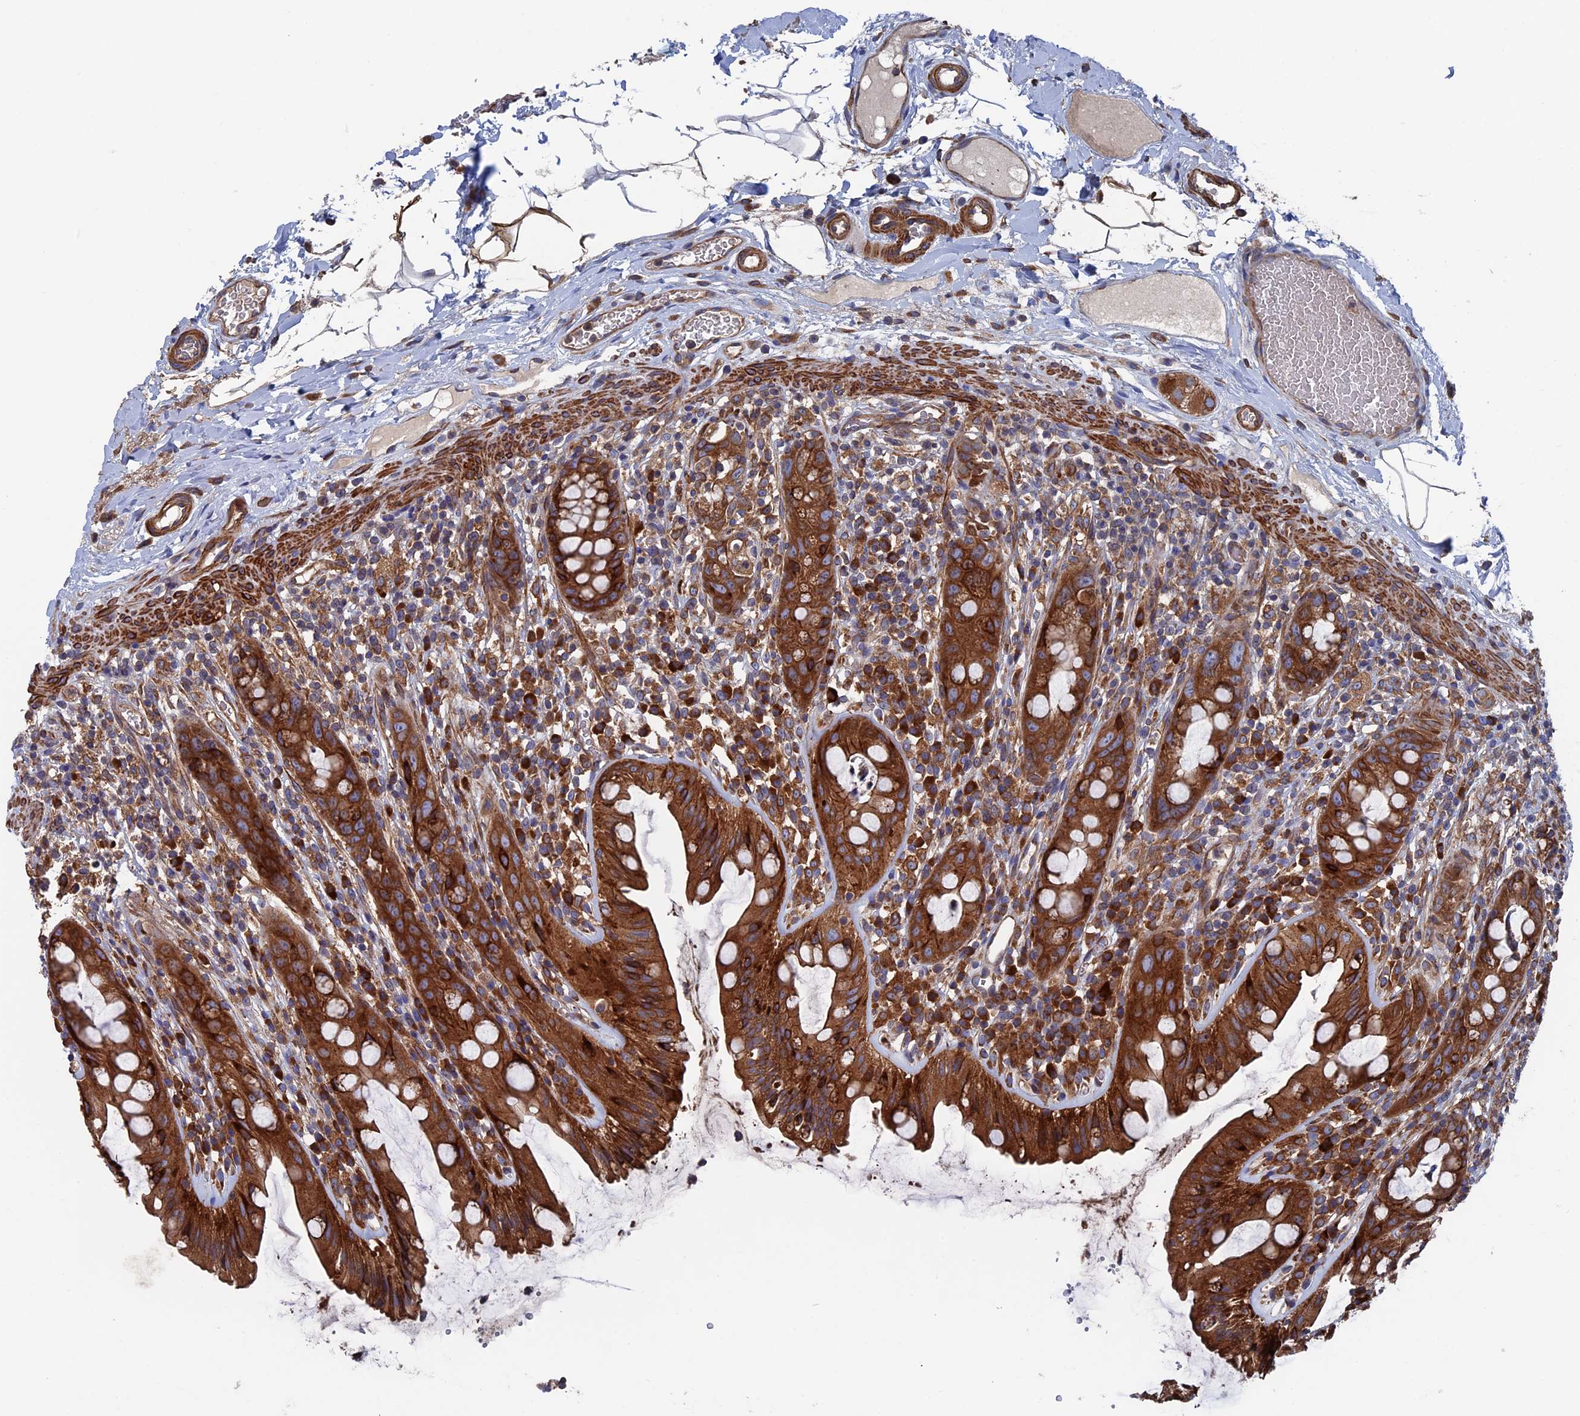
{"staining": {"intensity": "strong", "quantity": ">75%", "location": "cytoplasmic/membranous"}, "tissue": "rectum", "cell_type": "Glandular cells", "image_type": "normal", "snomed": [{"axis": "morphology", "description": "Normal tissue, NOS"}, {"axis": "topography", "description": "Rectum"}], "caption": "IHC staining of normal rectum, which demonstrates high levels of strong cytoplasmic/membranous staining in approximately >75% of glandular cells indicating strong cytoplasmic/membranous protein expression. The staining was performed using DAB (brown) for protein detection and nuclei were counterstained in hematoxylin (blue).", "gene": "DNAJC3", "patient": {"sex": "female", "age": 57}}